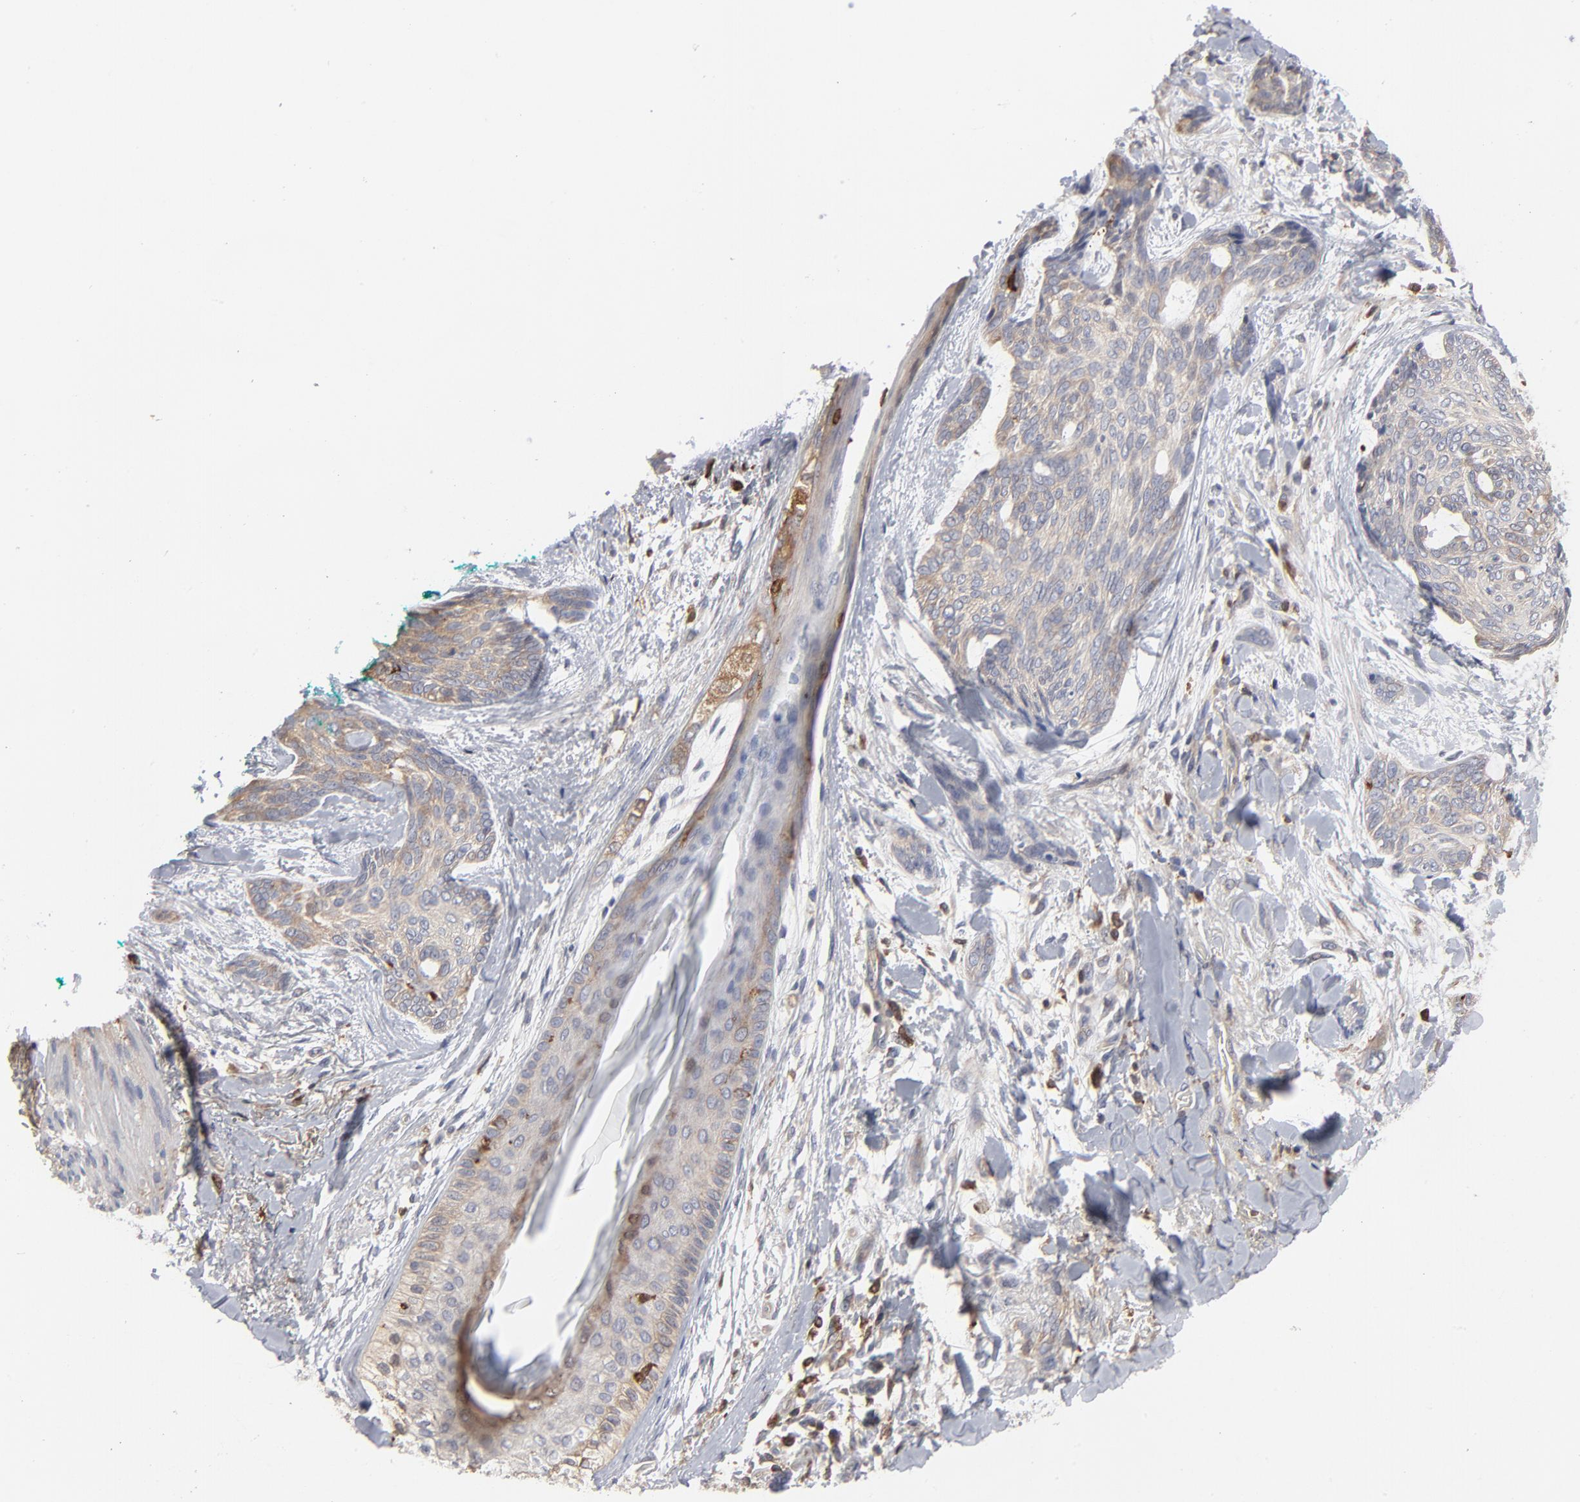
{"staining": {"intensity": "negative", "quantity": "none", "location": "none"}, "tissue": "skin cancer", "cell_type": "Tumor cells", "image_type": "cancer", "snomed": [{"axis": "morphology", "description": "Normal tissue, NOS"}, {"axis": "morphology", "description": "Basal cell carcinoma"}, {"axis": "topography", "description": "Skin"}], "caption": "The IHC photomicrograph has no significant positivity in tumor cells of skin cancer (basal cell carcinoma) tissue. (DAB immunohistochemistry with hematoxylin counter stain).", "gene": "MAP2K1", "patient": {"sex": "female", "age": 71}}